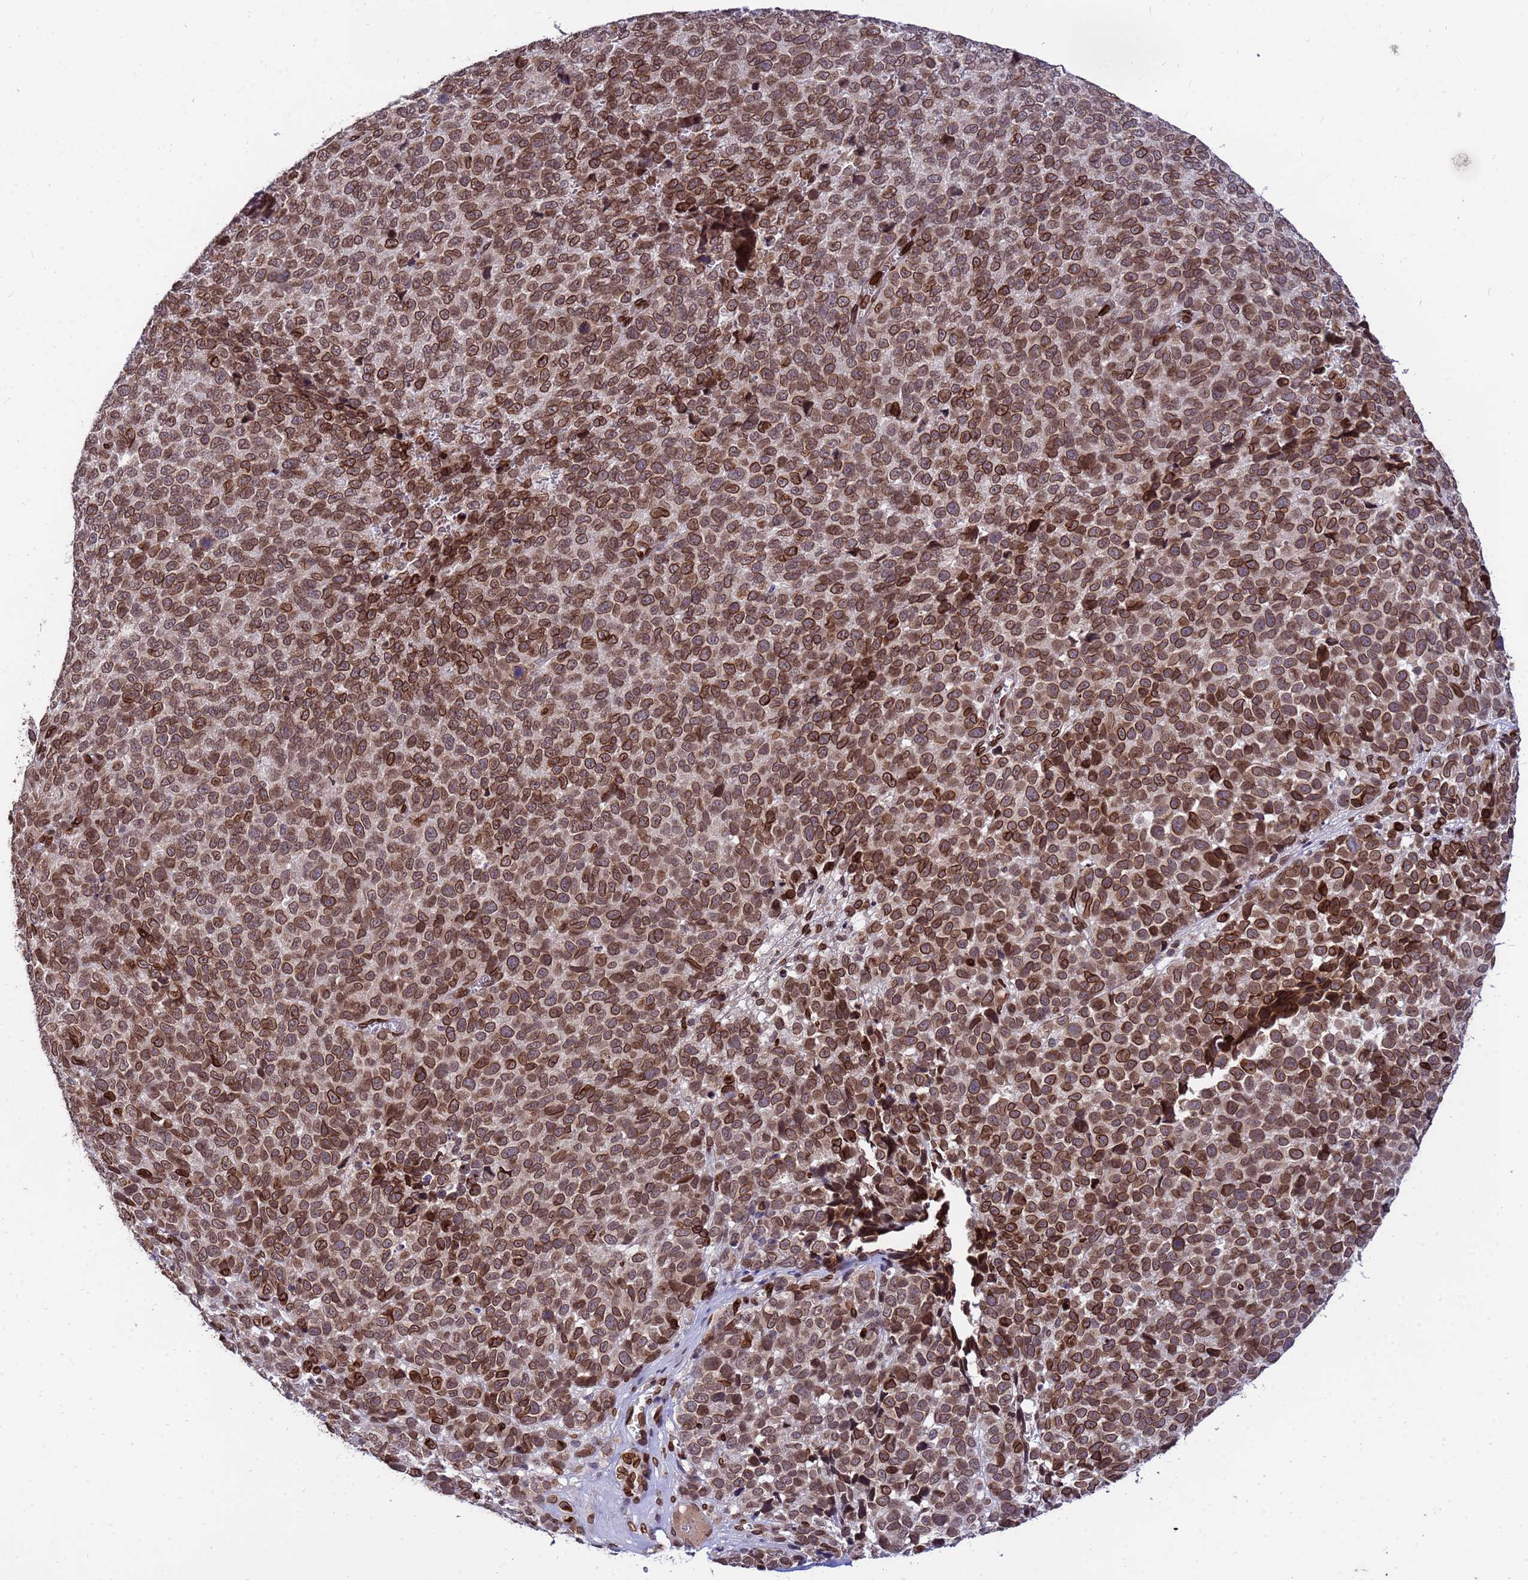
{"staining": {"intensity": "strong", "quantity": ">75%", "location": "cytoplasmic/membranous,nuclear"}, "tissue": "melanoma", "cell_type": "Tumor cells", "image_type": "cancer", "snomed": [{"axis": "morphology", "description": "Malignant melanoma, NOS"}, {"axis": "topography", "description": "Nose, NOS"}], "caption": "A high amount of strong cytoplasmic/membranous and nuclear expression is seen in about >75% of tumor cells in malignant melanoma tissue.", "gene": "GPR135", "patient": {"sex": "female", "age": 48}}